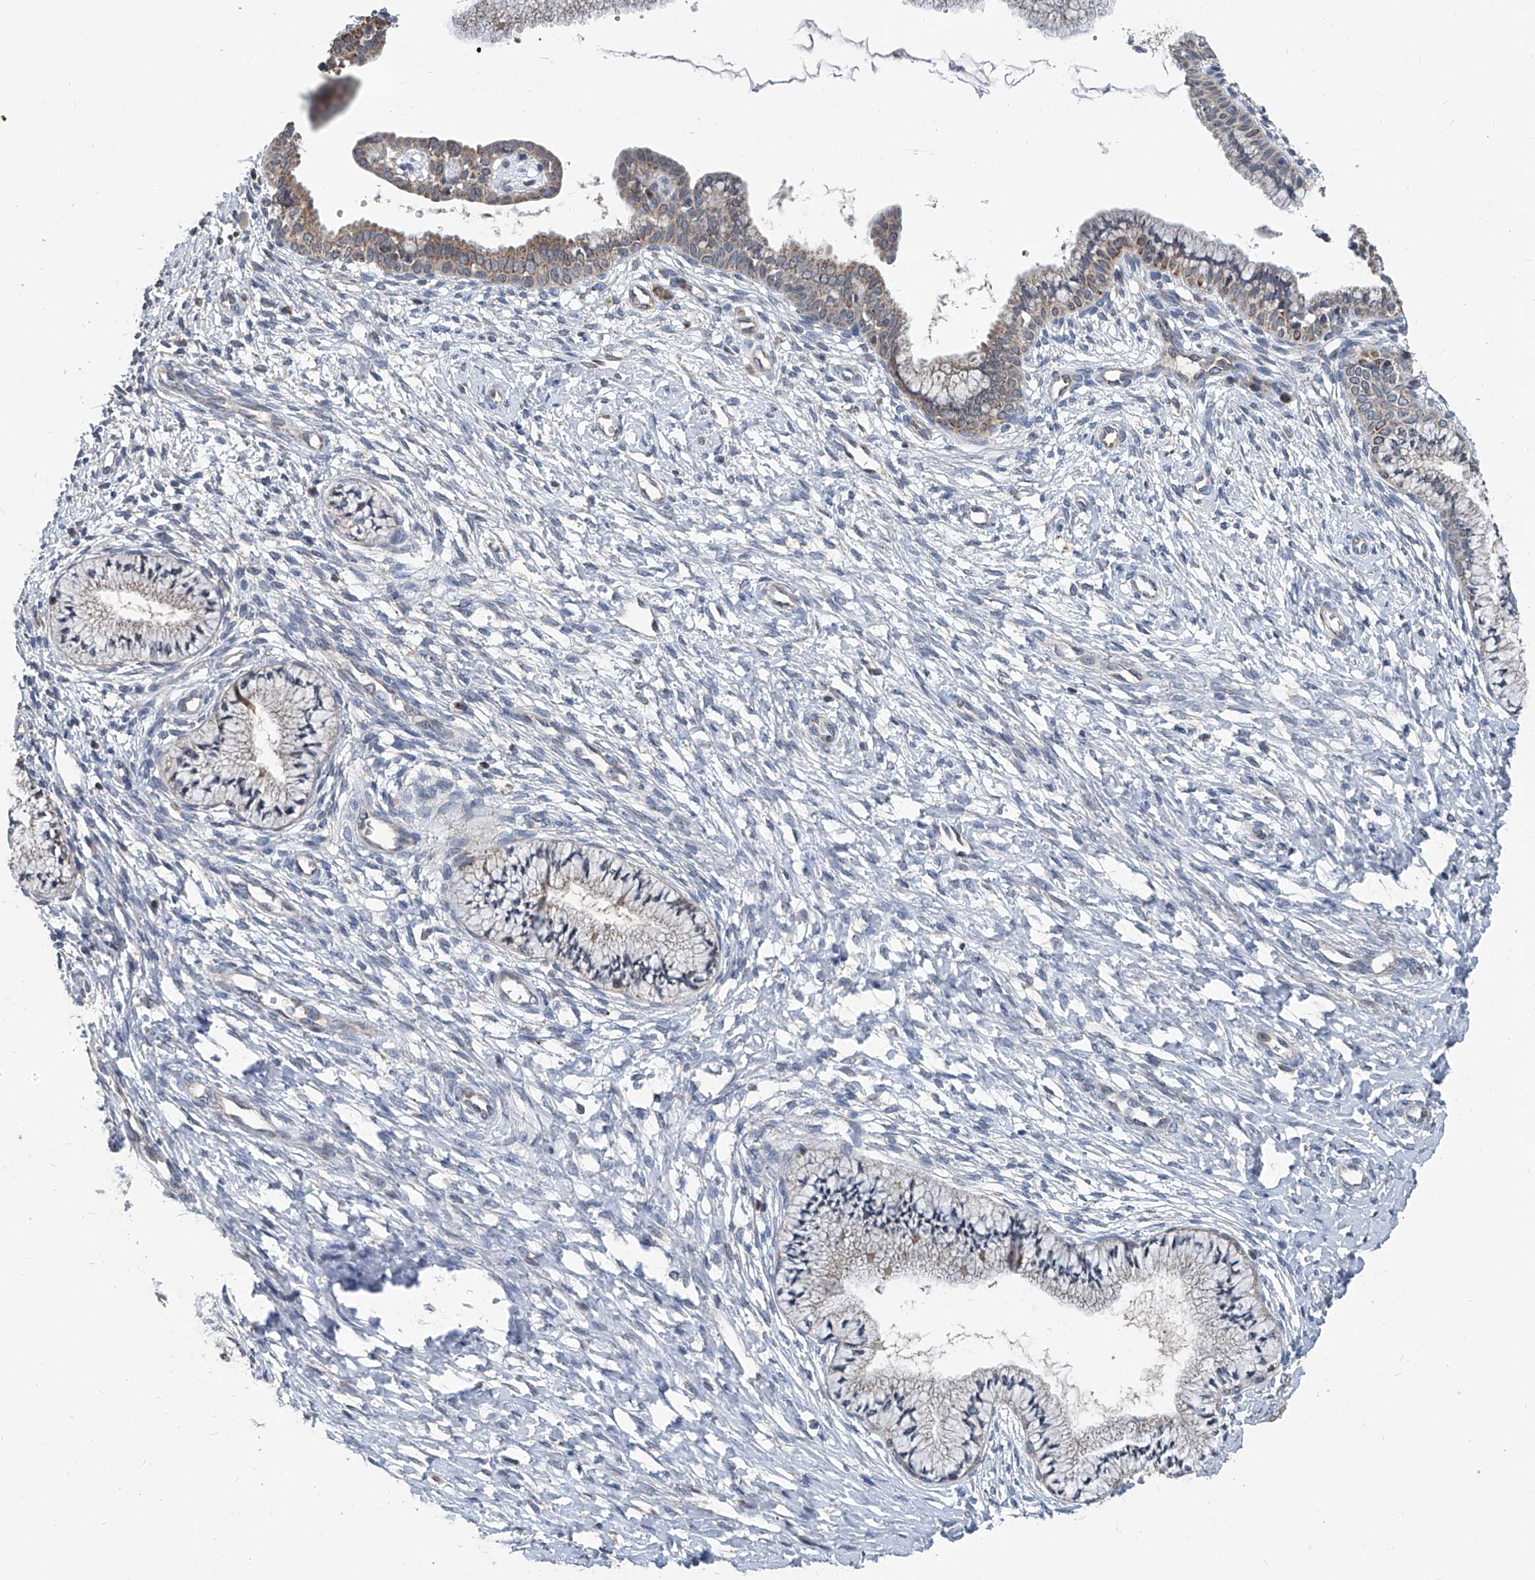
{"staining": {"intensity": "moderate", "quantity": ">75%", "location": "cytoplasmic/membranous"}, "tissue": "cervix", "cell_type": "Glandular cells", "image_type": "normal", "snomed": [{"axis": "morphology", "description": "Normal tissue, NOS"}, {"axis": "topography", "description": "Cervix"}], "caption": "This micrograph reveals immunohistochemistry staining of unremarkable cervix, with medium moderate cytoplasmic/membranous expression in about >75% of glandular cells.", "gene": "BCKDHB", "patient": {"sex": "female", "age": 36}}